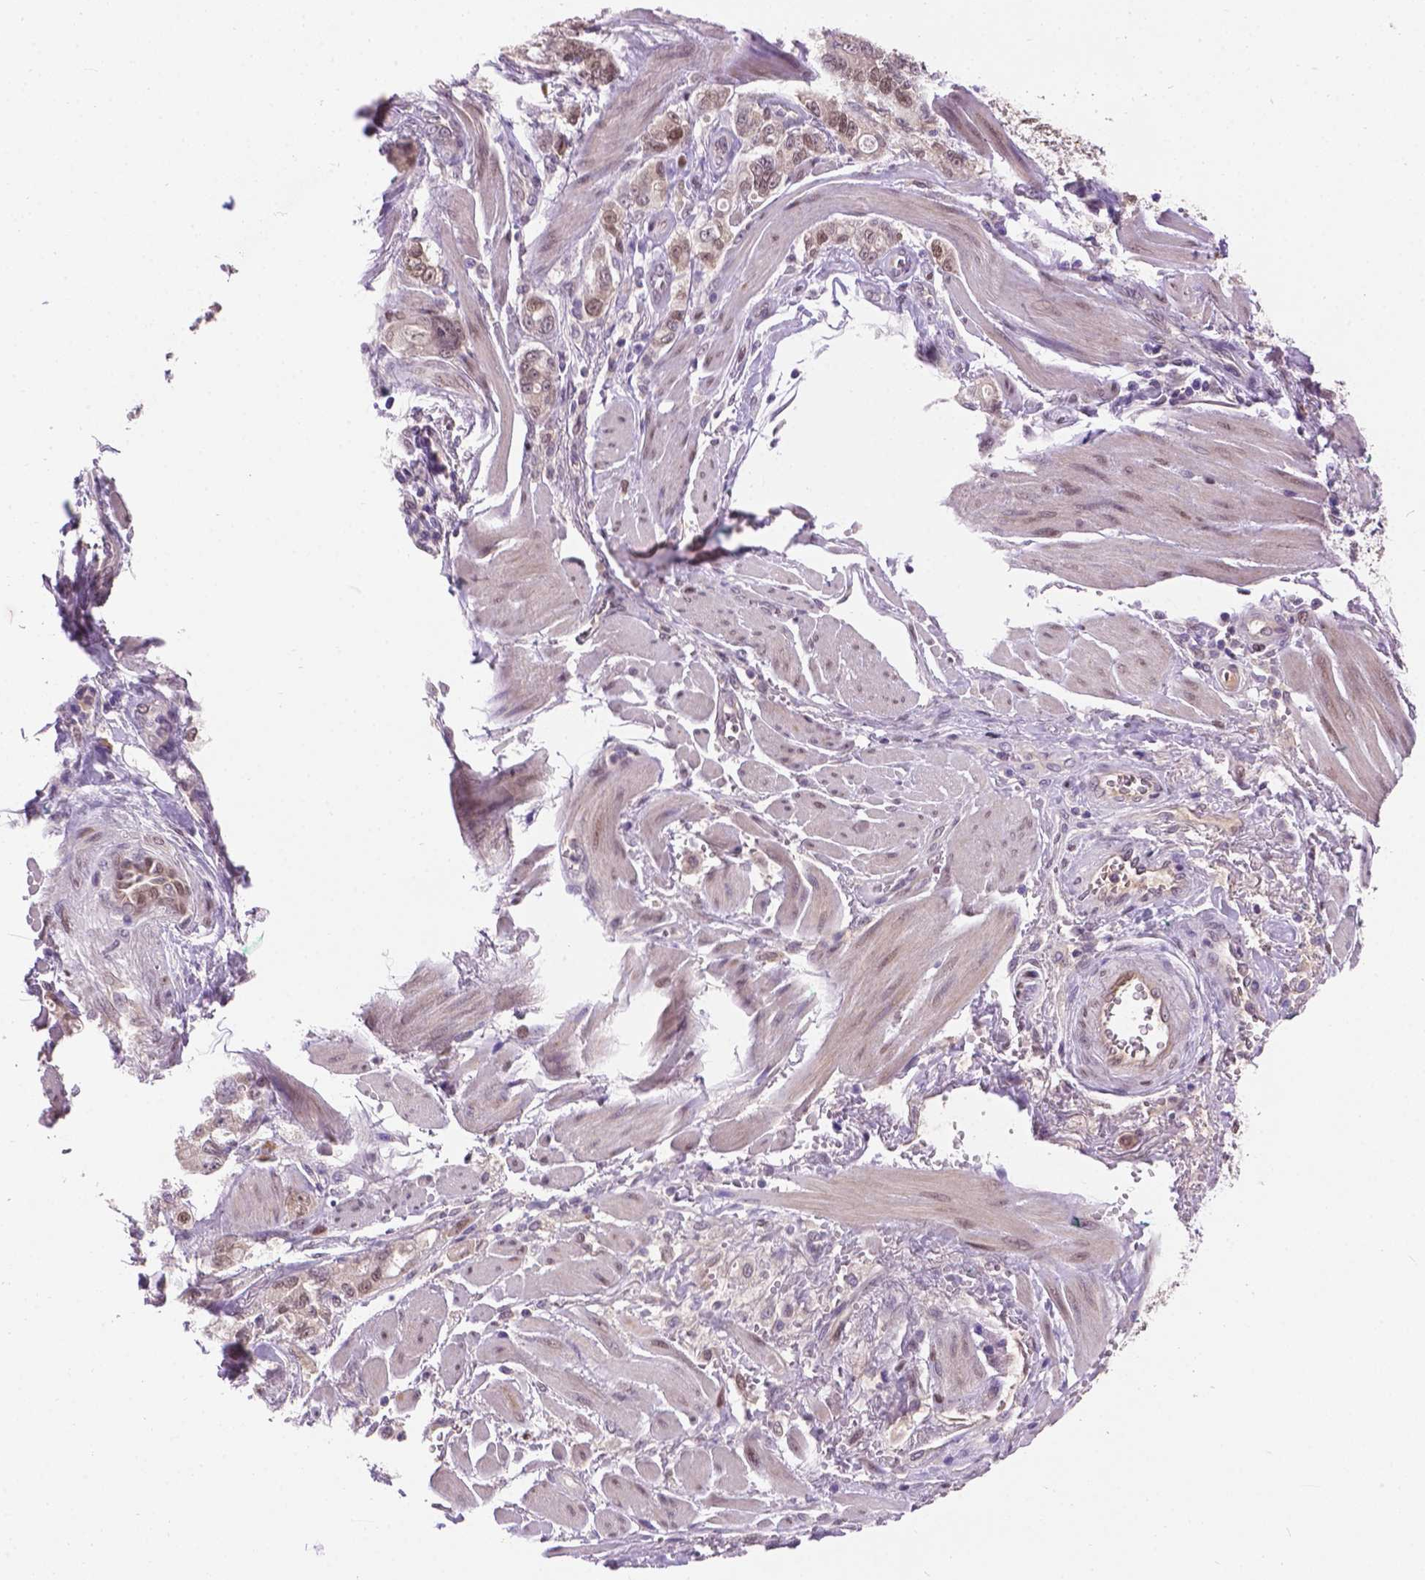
{"staining": {"intensity": "weak", "quantity": ">75%", "location": "nuclear"}, "tissue": "stomach cancer", "cell_type": "Tumor cells", "image_type": "cancer", "snomed": [{"axis": "morphology", "description": "Adenocarcinoma, NOS"}, {"axis": "topography", "description": "Stomach"}], "caption": "Stomach cancer (adenocarcinoma) stained for a protein (brown) reveals weak nuclear positive staining in about >75% of tumor cells.", "gene": "IRF6", "patient": {"sex": "male", "age": 63}}